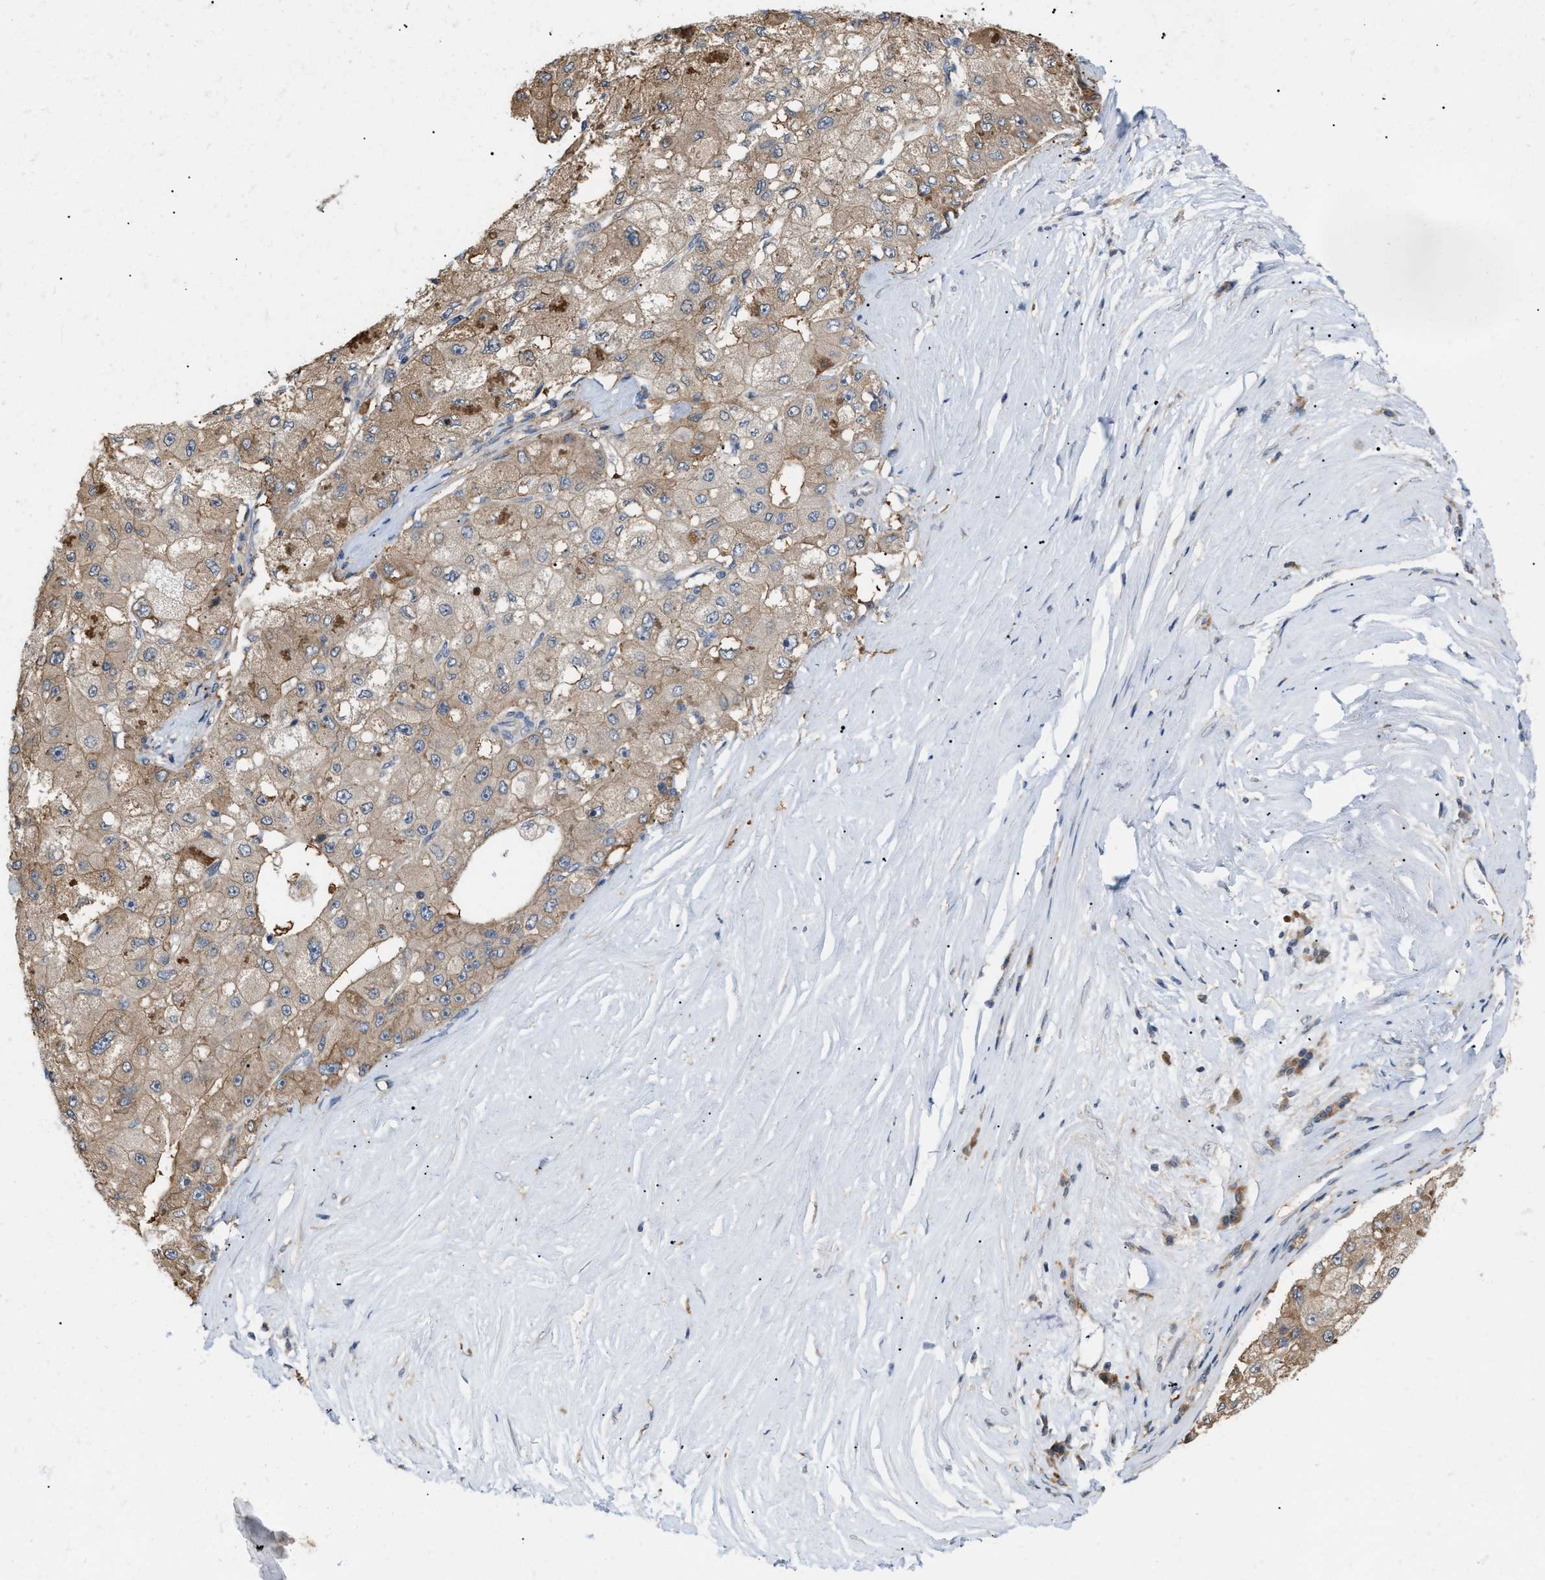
{"staining": {"intensity": "weak", "quantity": ">75%", "location": "cytoplasmic/membranous"}, "tissue": "liver cancer", "cell_type": "Tumor cells", "image_type": "cancer", "snomed": [{"axis": "morphology", "description": "Carcinoma, Hepatocellular, NOS"}, {"axis": "topography", "description": "Liver"}], "caption": "Liver cancer stained with a brown dye reveals weak cytoplasmic/membranous positive expression in about >75% of tumor cells.", "gene": "CSNK1A1", "patient": {"sex": "male", "age": 80}}